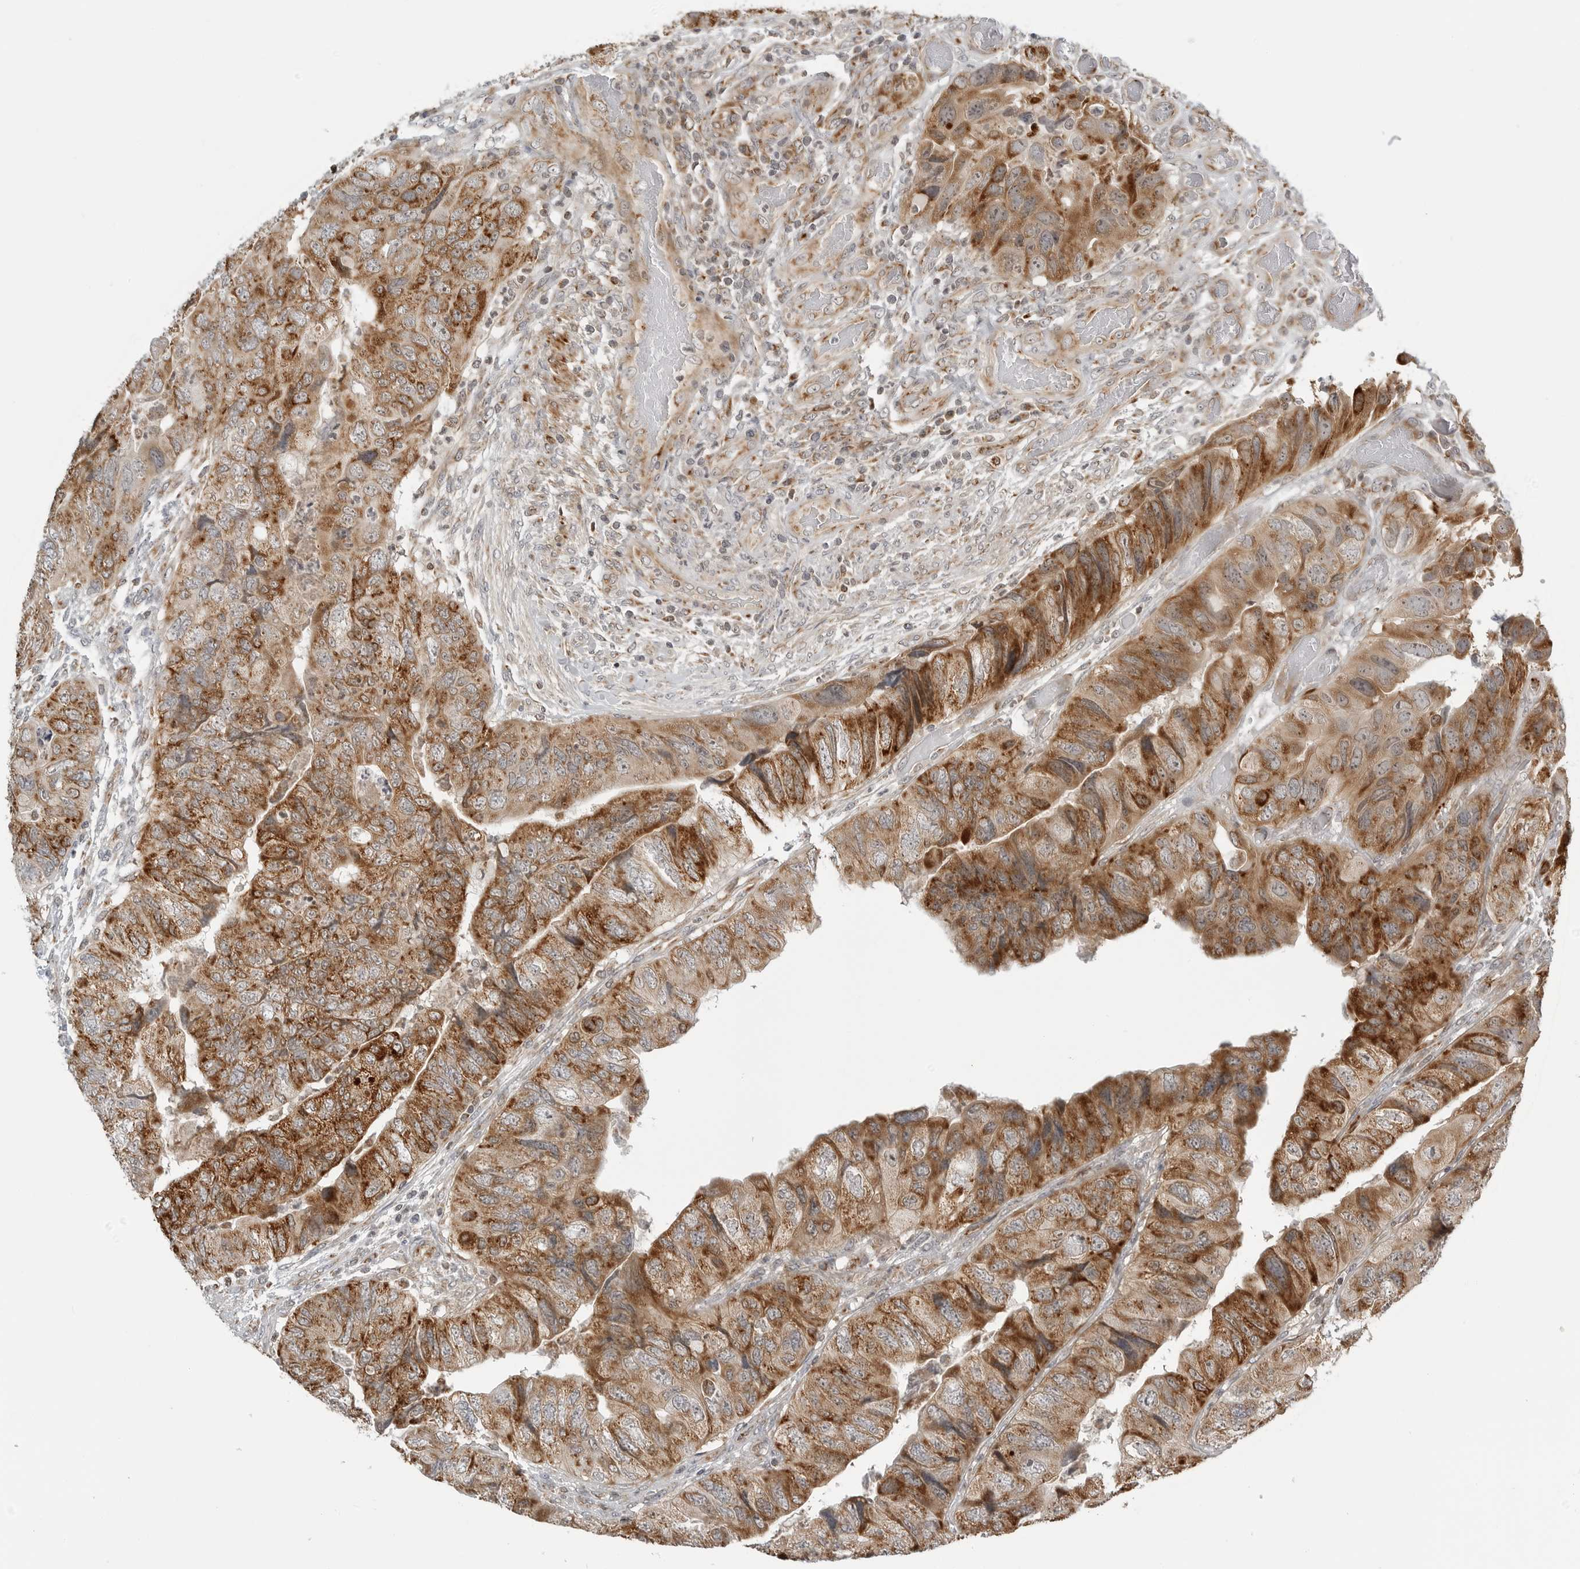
{"staining": {"intensity": "moderate", "quantity": ">75%", "location": "cytoplasmic/membranous"}, "tissue": "colorectal cancer", "cell_type": "Tumor cells", "image_type": "cancer", "snomed": [{"axis": "morphology", "description": "Adenocarcinoma, NOS"}, {"axis": "topography", "description": "Rectum"}], "caption": "The photomicrograph exhibits immunohistochemical staining of adenocarcinoma (colorectal). There is moderate cytoplasmic/membranous positivity is seen in about >75% of tumor cells.", "gene": "PEX2", "patient": {"sex": "male", "age": 63}}